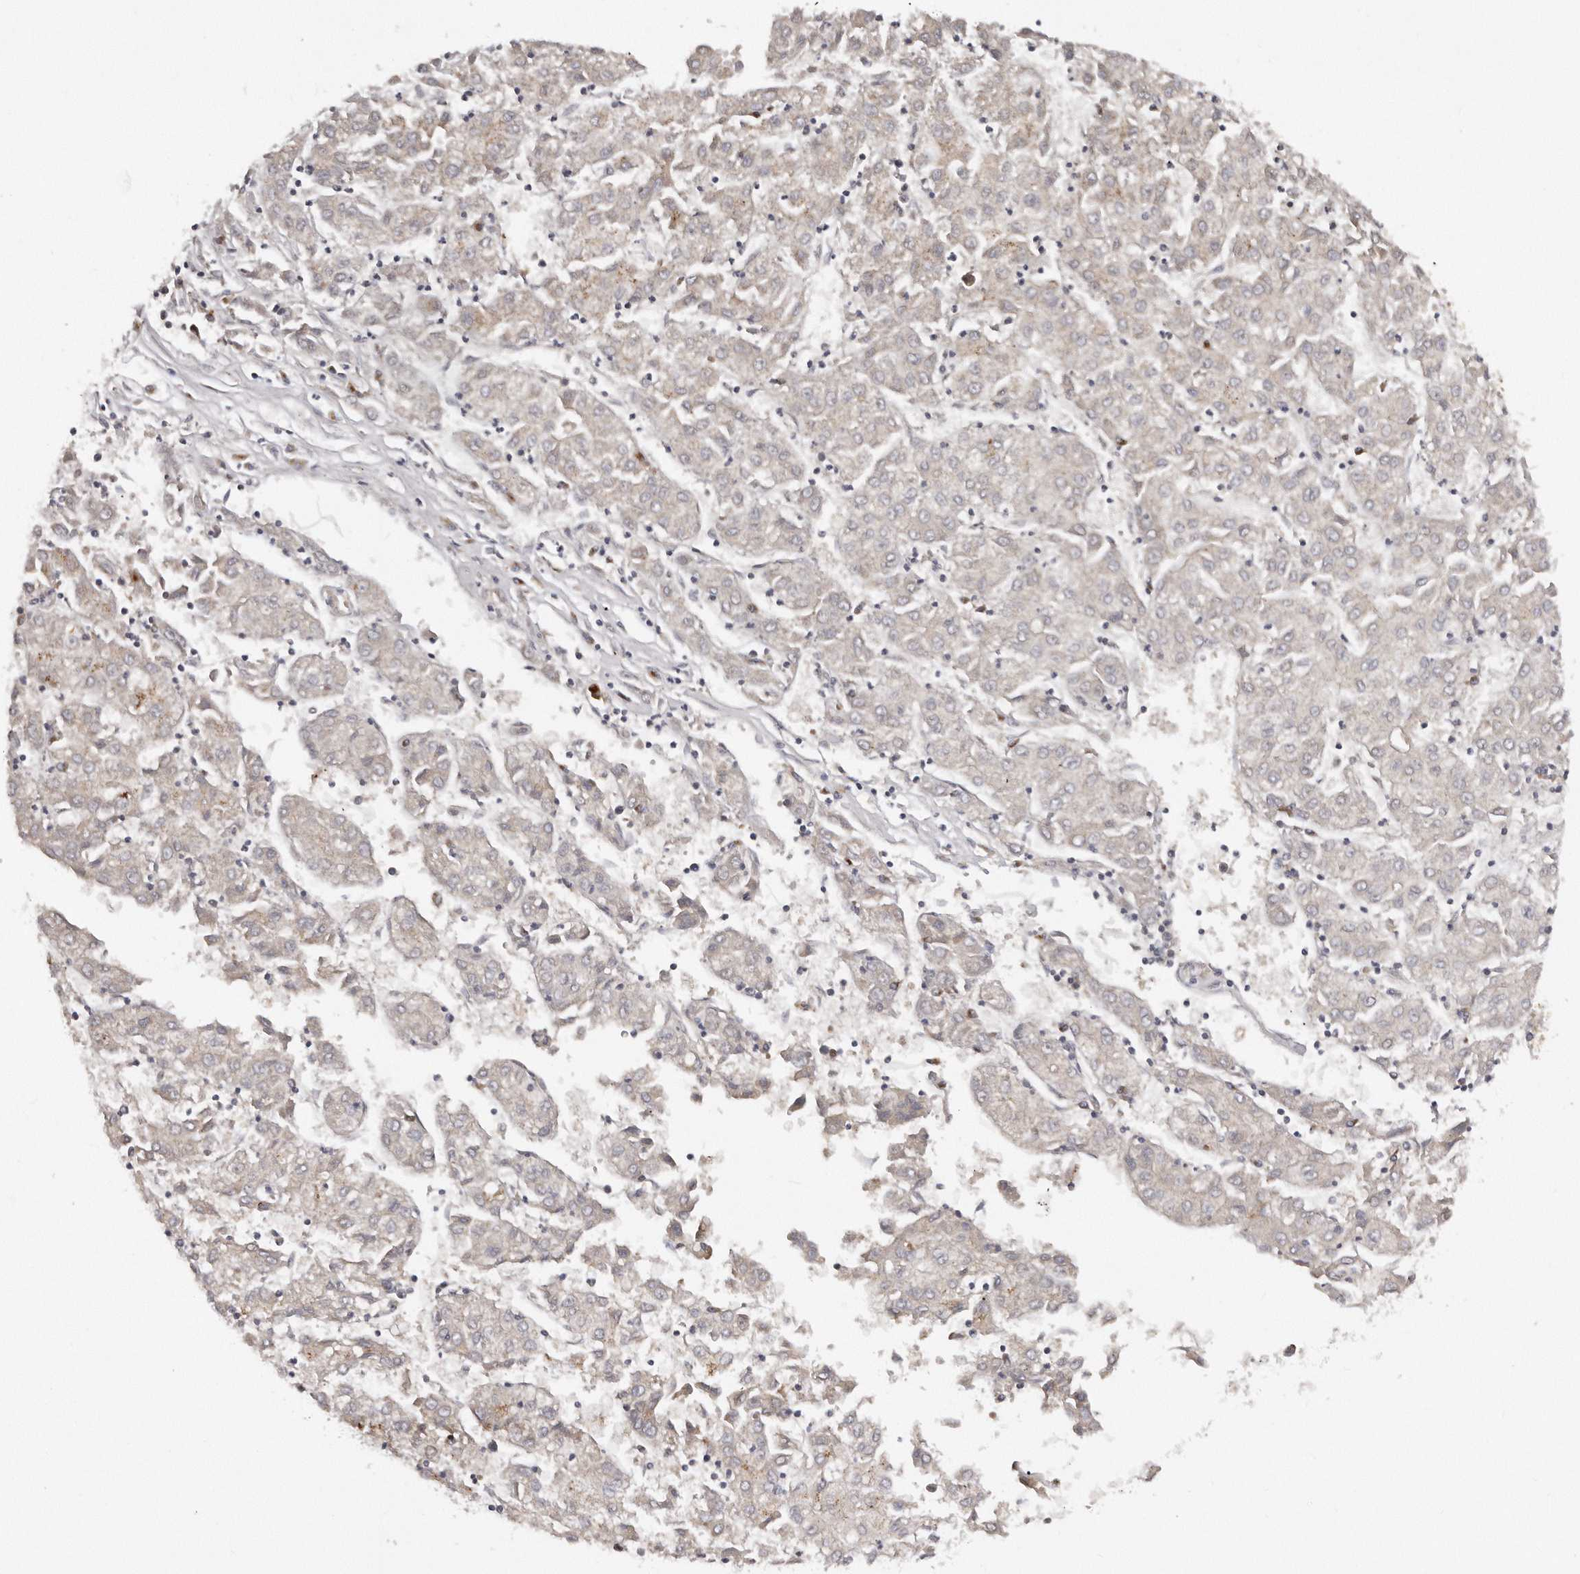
{"staining": {"intensity": "weak", "quantity": "<25%", "location": "cytoplasmic/membranous"}, "tissue": "liver cancer", "cell_type": "Tumor cells", "image_type": "cancer", "snomed": [{"axis": "morphology", "description": "Carcinoma, Hepatocellular, NOS"}, {"axis": "topography", "description": "Liver"}], "caption": "A histopathology image of liver hepatocellular carcinoma stained for a protein exhibits no brown staining in tumor cells.", "gene": "DACT2", "patient": {"sex": "male", "age": 72}}